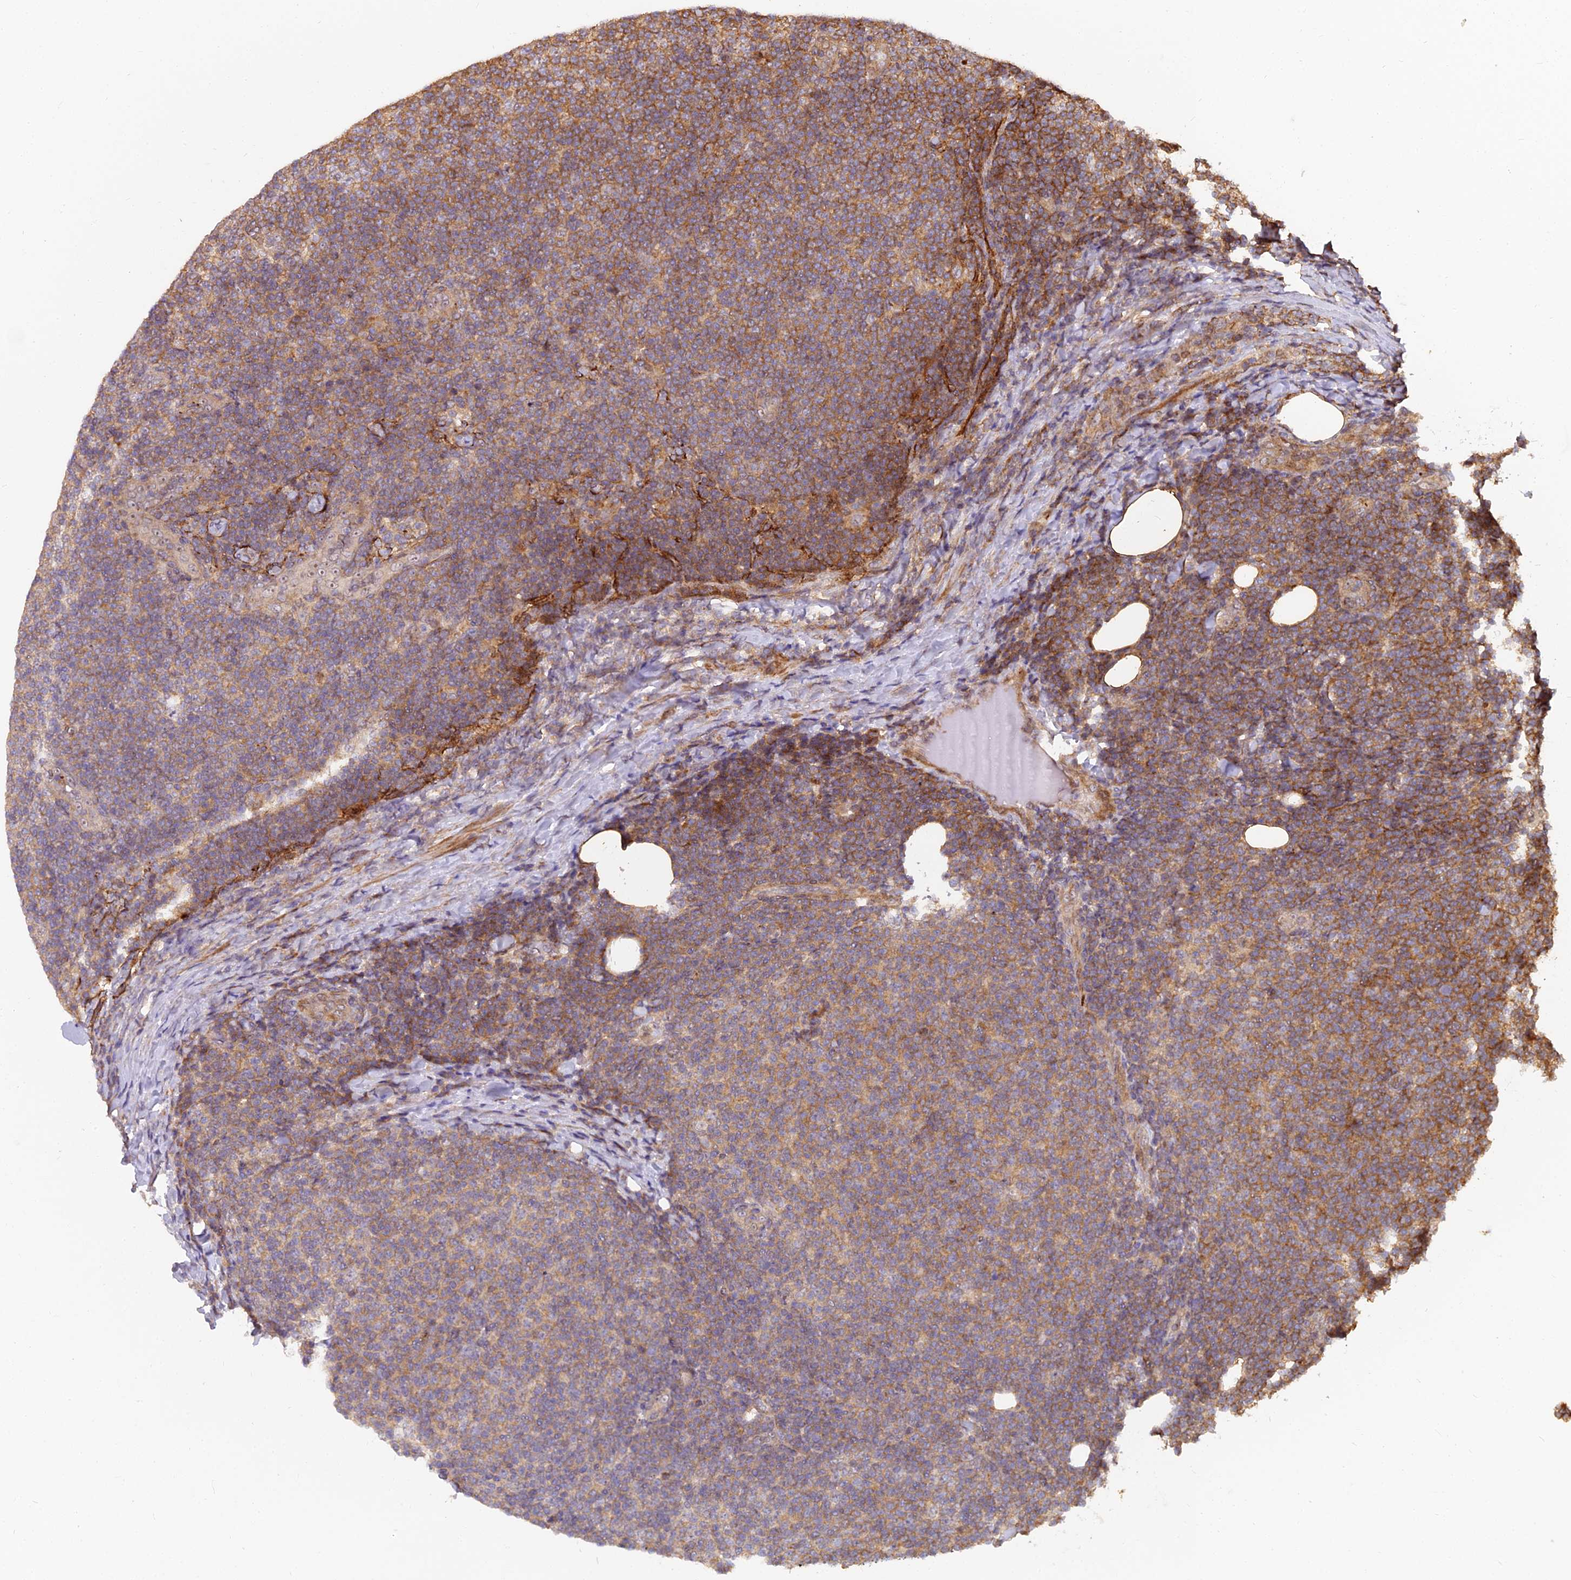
{"staining": {"intensity": "moderate", "quantity": ">75%", "location": "cytoplasmic/membranous"}, "tissue": "lymphoma", "cell_type": "Tumor cells", "image_type": "cancer", "snomed": [{"axis": "morphology", "description": "Malignant lymphoma, non-Hodgkin's type, Low grade"}, {"axis": "topography", "description": "Lymph node"}], "caption": "About >75% of tumor cells in human low-grade malignant lymphoma, non-Hodgkin's type reveal moderate cytoplasmic/membranous protein expression as visualized by brown immunohistochemical staining.", "gene": "TCEA3", "patient": {"sex": "male", "age": 66}}